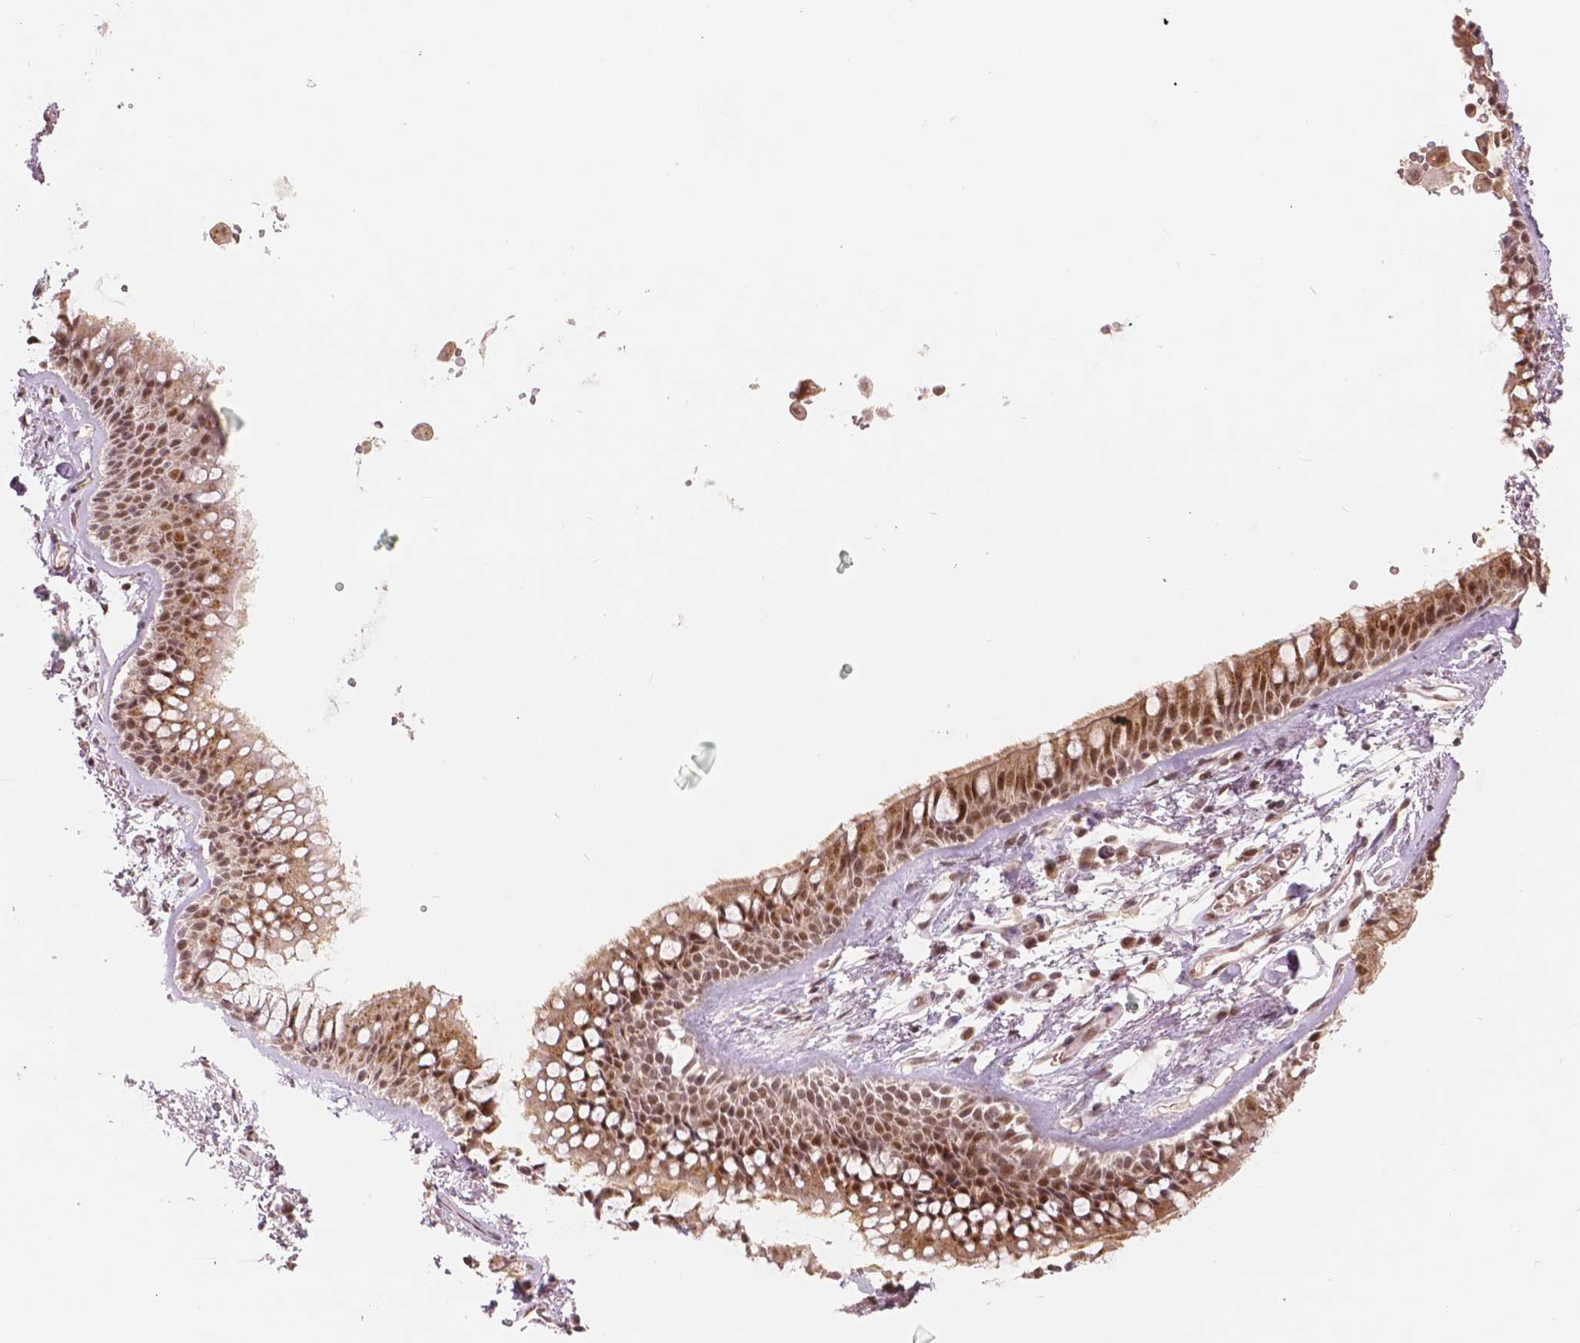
{"staining": {"intensity": "negative", "quantity": "none", "location": "none"}, "tissue": "soft tissue", "cell_type": "Chondrocytes", "image_type": "normal", "snomed": [{"axis": "morphology", "description": "Normal tissue, NOS"}, {"axis": "topography", "description": "Cartilage tissue"}, {"axis": "topography", "description": "Bronchus"}], "caption": "Immunohistochemistry (IHC) image of unremarkable human soft tissue stained for a protein (brown), which displays no expression in chondrocytes.", "gene": "NSD2", "patient": {"sex": "female", "age": 79}}